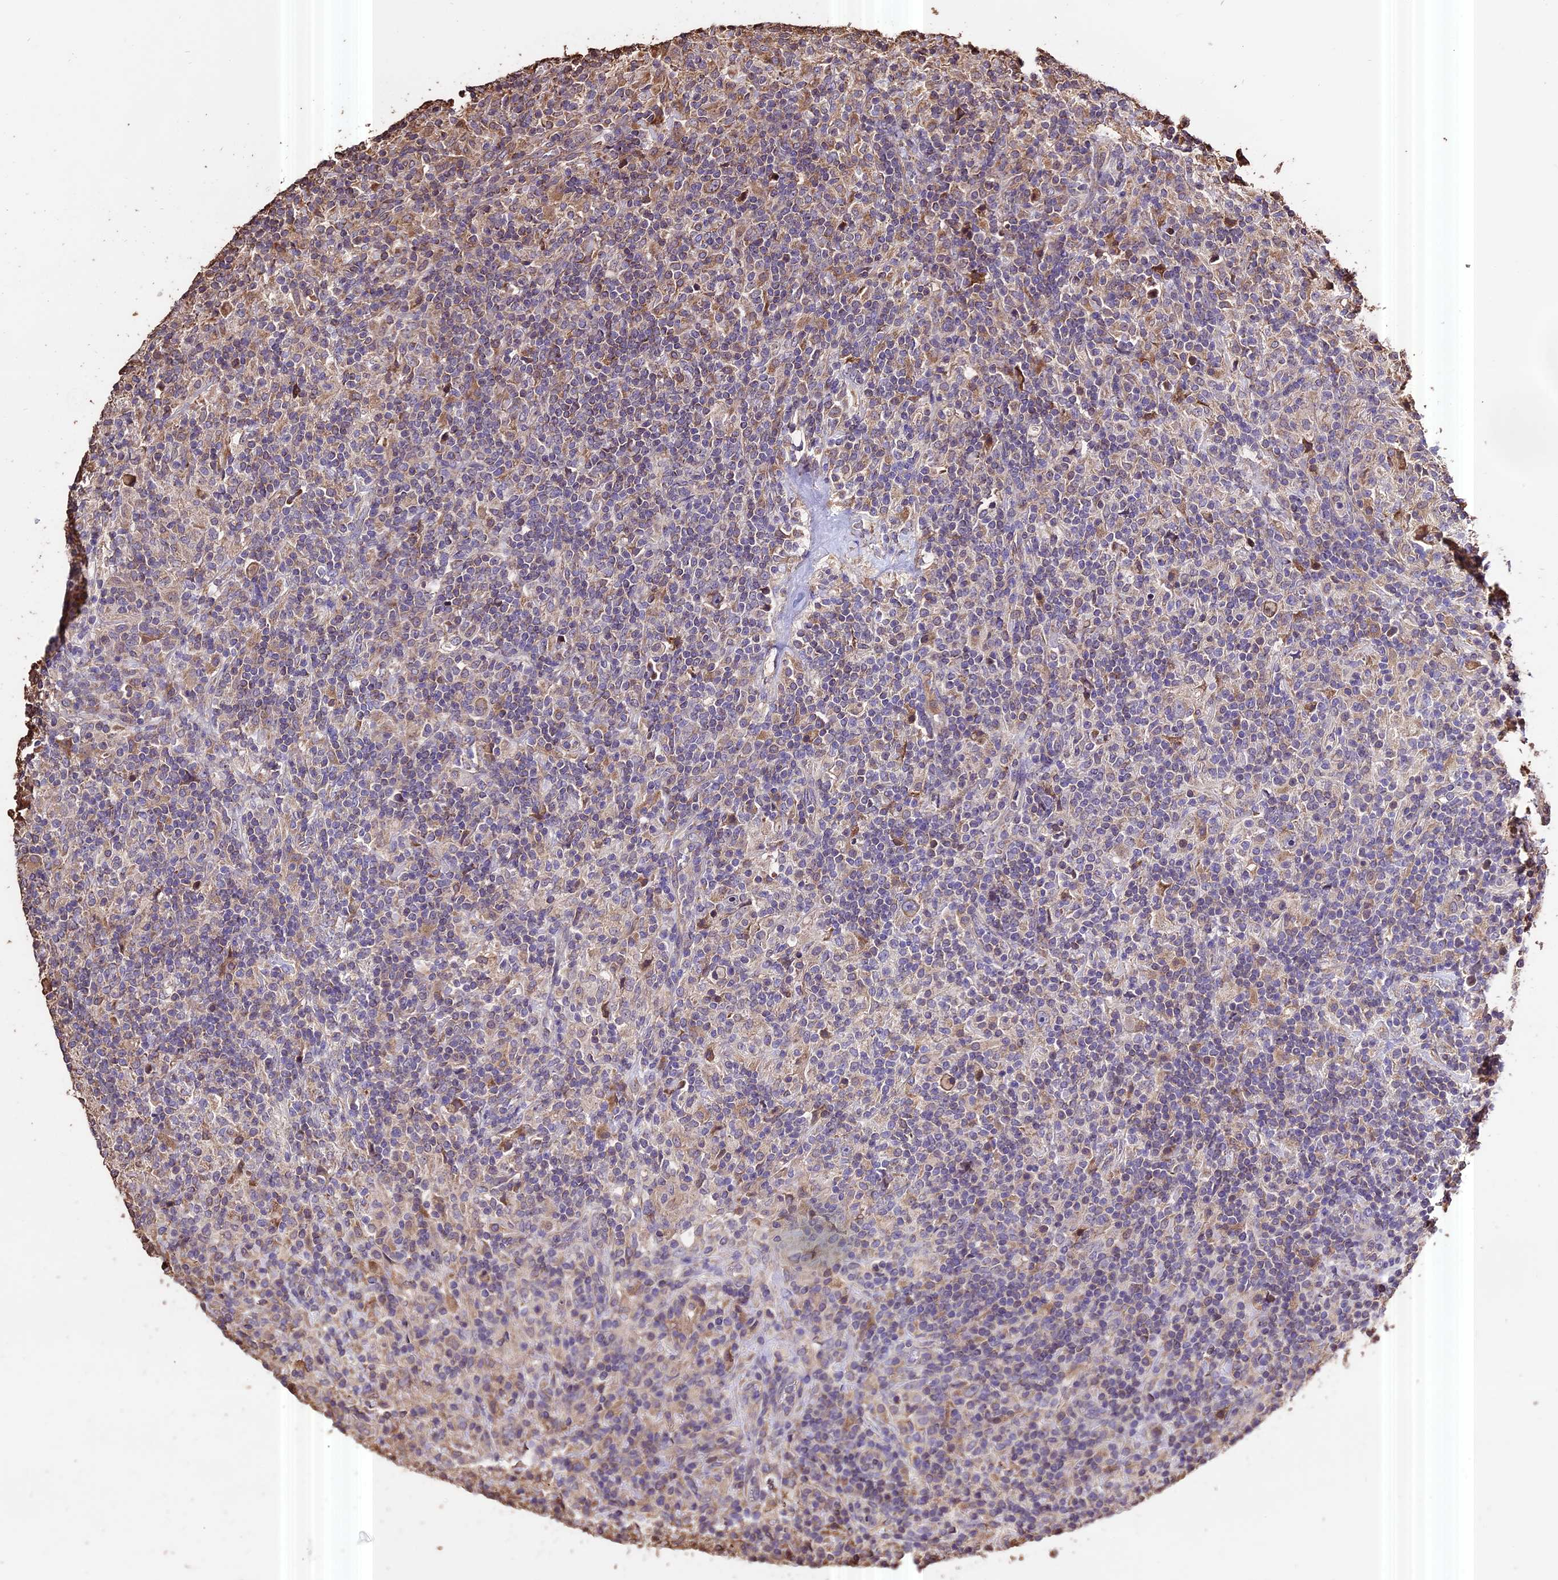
{"staining": {"intensity": "negative", "quantity": "none", "location": "none"}, "tissue": "lymphoma", "cell_type": "Tumor cells", "image_type": "cancer", "snomed": [{"axis": "morphology", "description": "Hodgkin's disease, NOS"}, {"axis": "topography", "description": "Lymph node"}], "caption": "Immunohistochemistry photomicrograph of Hodgkin's disease stained for a protein (brown), which demonstrates no positivity in tumor cells.", "gene": "PGPEP1L", "patient": {"sex": "male", "age": 70}}